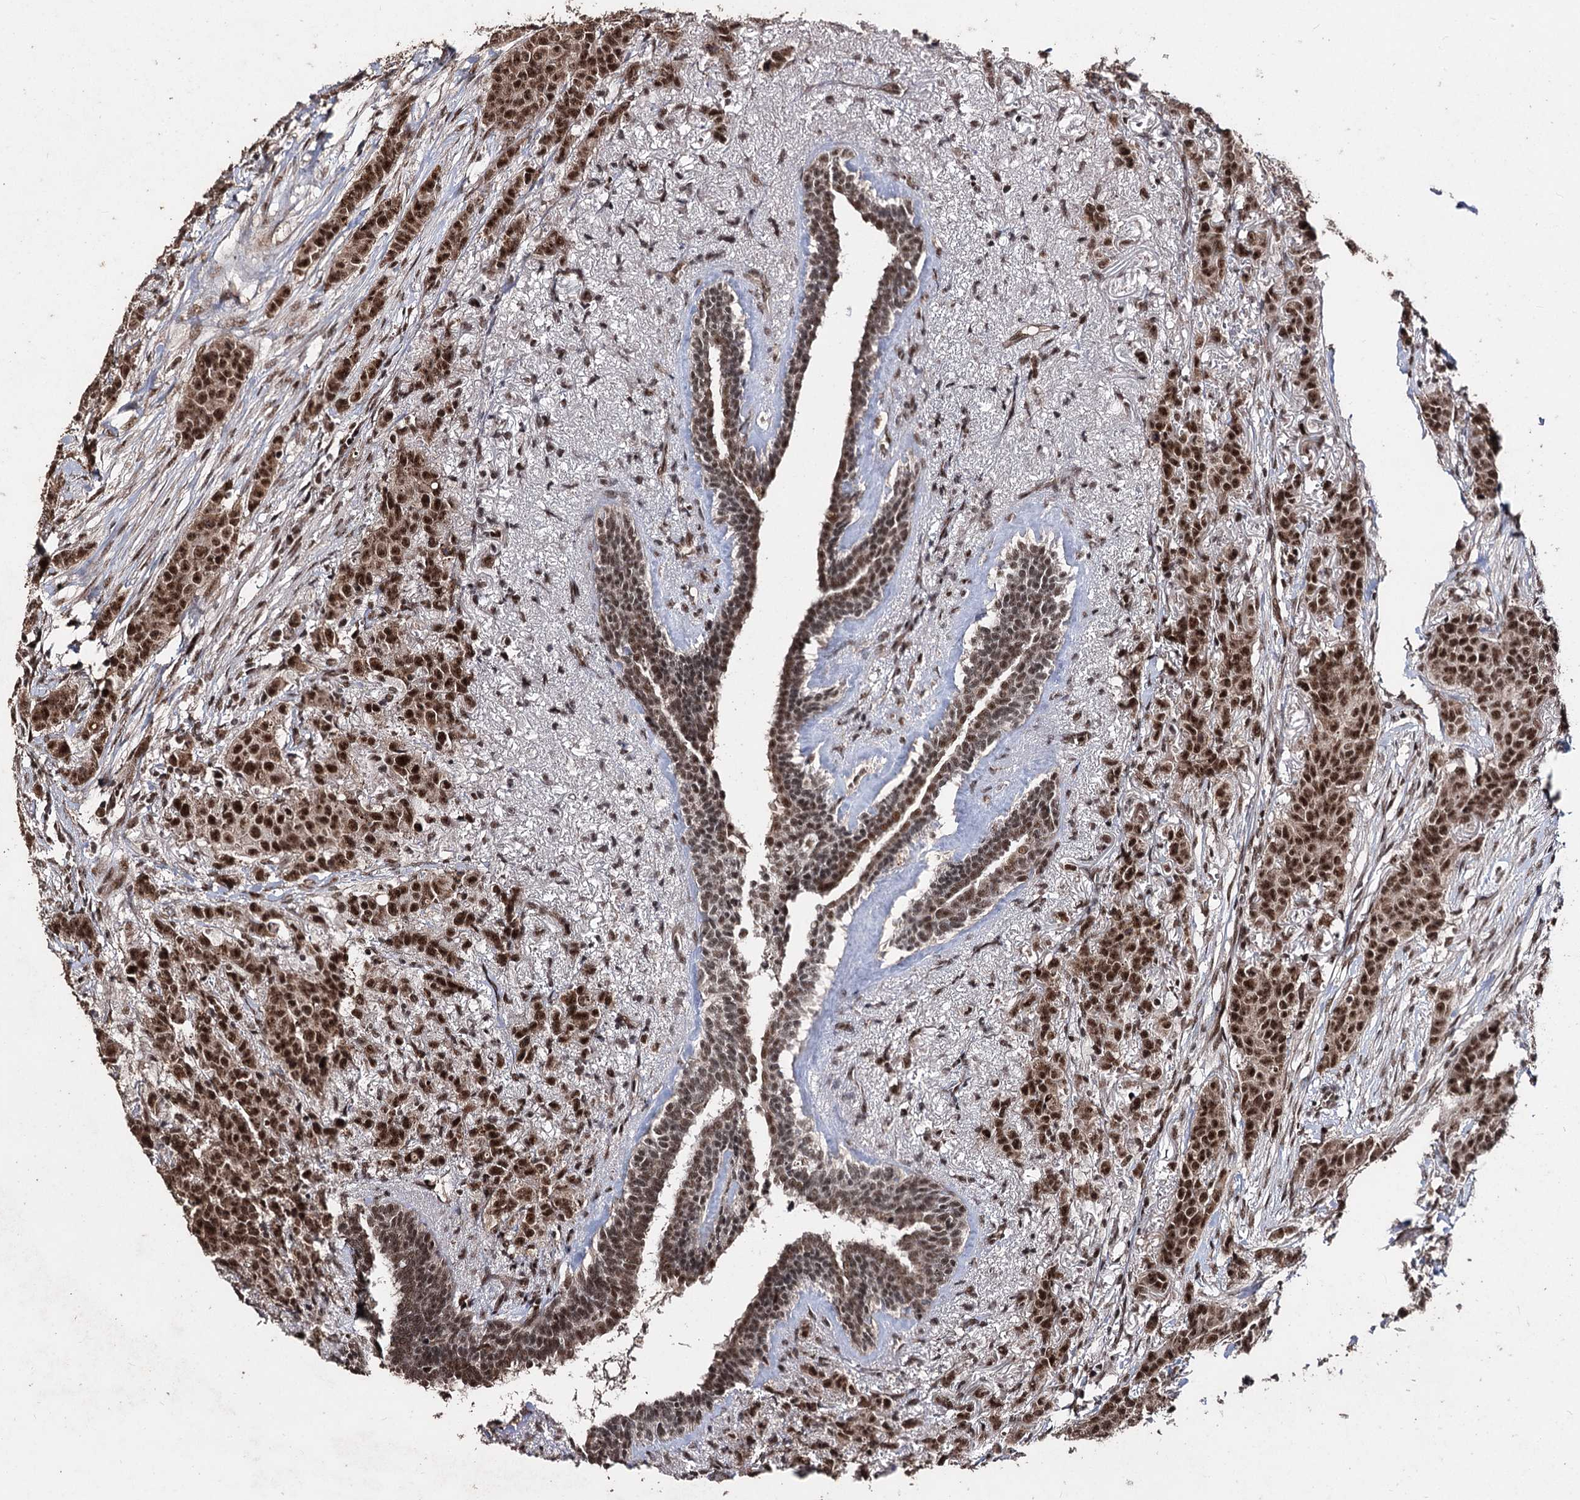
{"staining": {"intensity": "strong", "quantity": ">75%", "location": "nuclear"}, "tissue": "breast cancer", "cell_type": "Tumor cells", "image_type": "cancer", "snomed": [{"axis": "morphology", "description": "Duct carcinoma"}, {"axis": "topography", "description": "Breast"}], "caption": "Brown immunohistochemical staining in breast intraductal carcinoma reveals strong nuclear staining in about >75% of tumor cells. (DAB (3,3'-diaminobenzidine) IHC, brown staining for protein, blue staining for nuclei).", "gene": "U2SURP", "patient": {"sex": "female", "age": 40}}